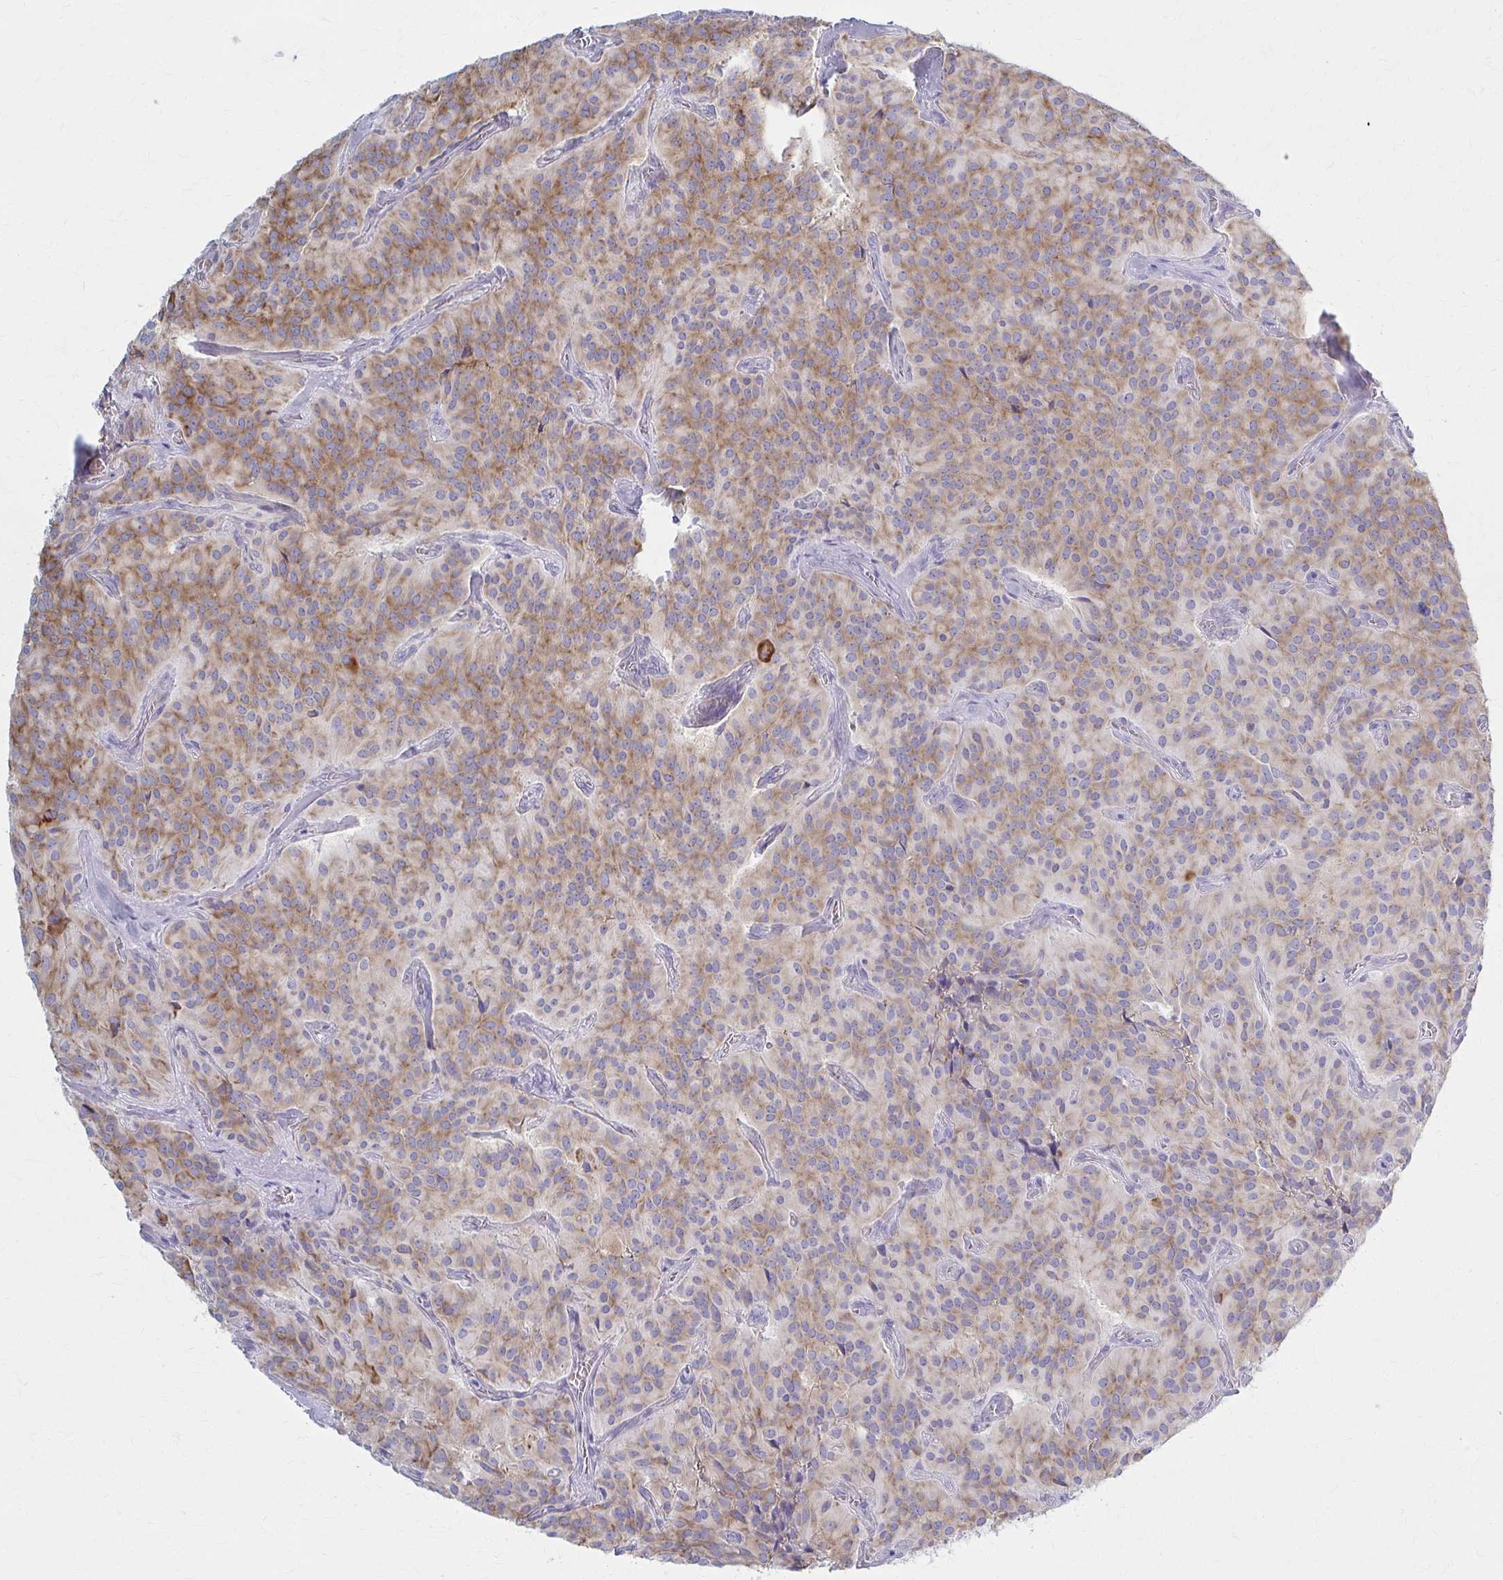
{"staining": {"intensity": "moderate", "quantity": ">75%", "location": "cytoplasmic/membranous"}, "tissue": "glioma", "cell_type": "Tumor cells", "image_type": "cancer", "snomed": [{"axis": "morphology", "description": "Glioma, malignant, Low grade"}, {"axis": "topography", "description": "Brain"}], "caption": "Immunohistochemical staining of glioma exhibits medium levels of moderate cytoplasmic/membranous protein staining in approximately >75% of tumor cells. Immunohistochemistry stains the protein in brown and the nuclei are stained blue.", "gene": "PRKRA", "patient": {"sex": "male", "age": 42}}